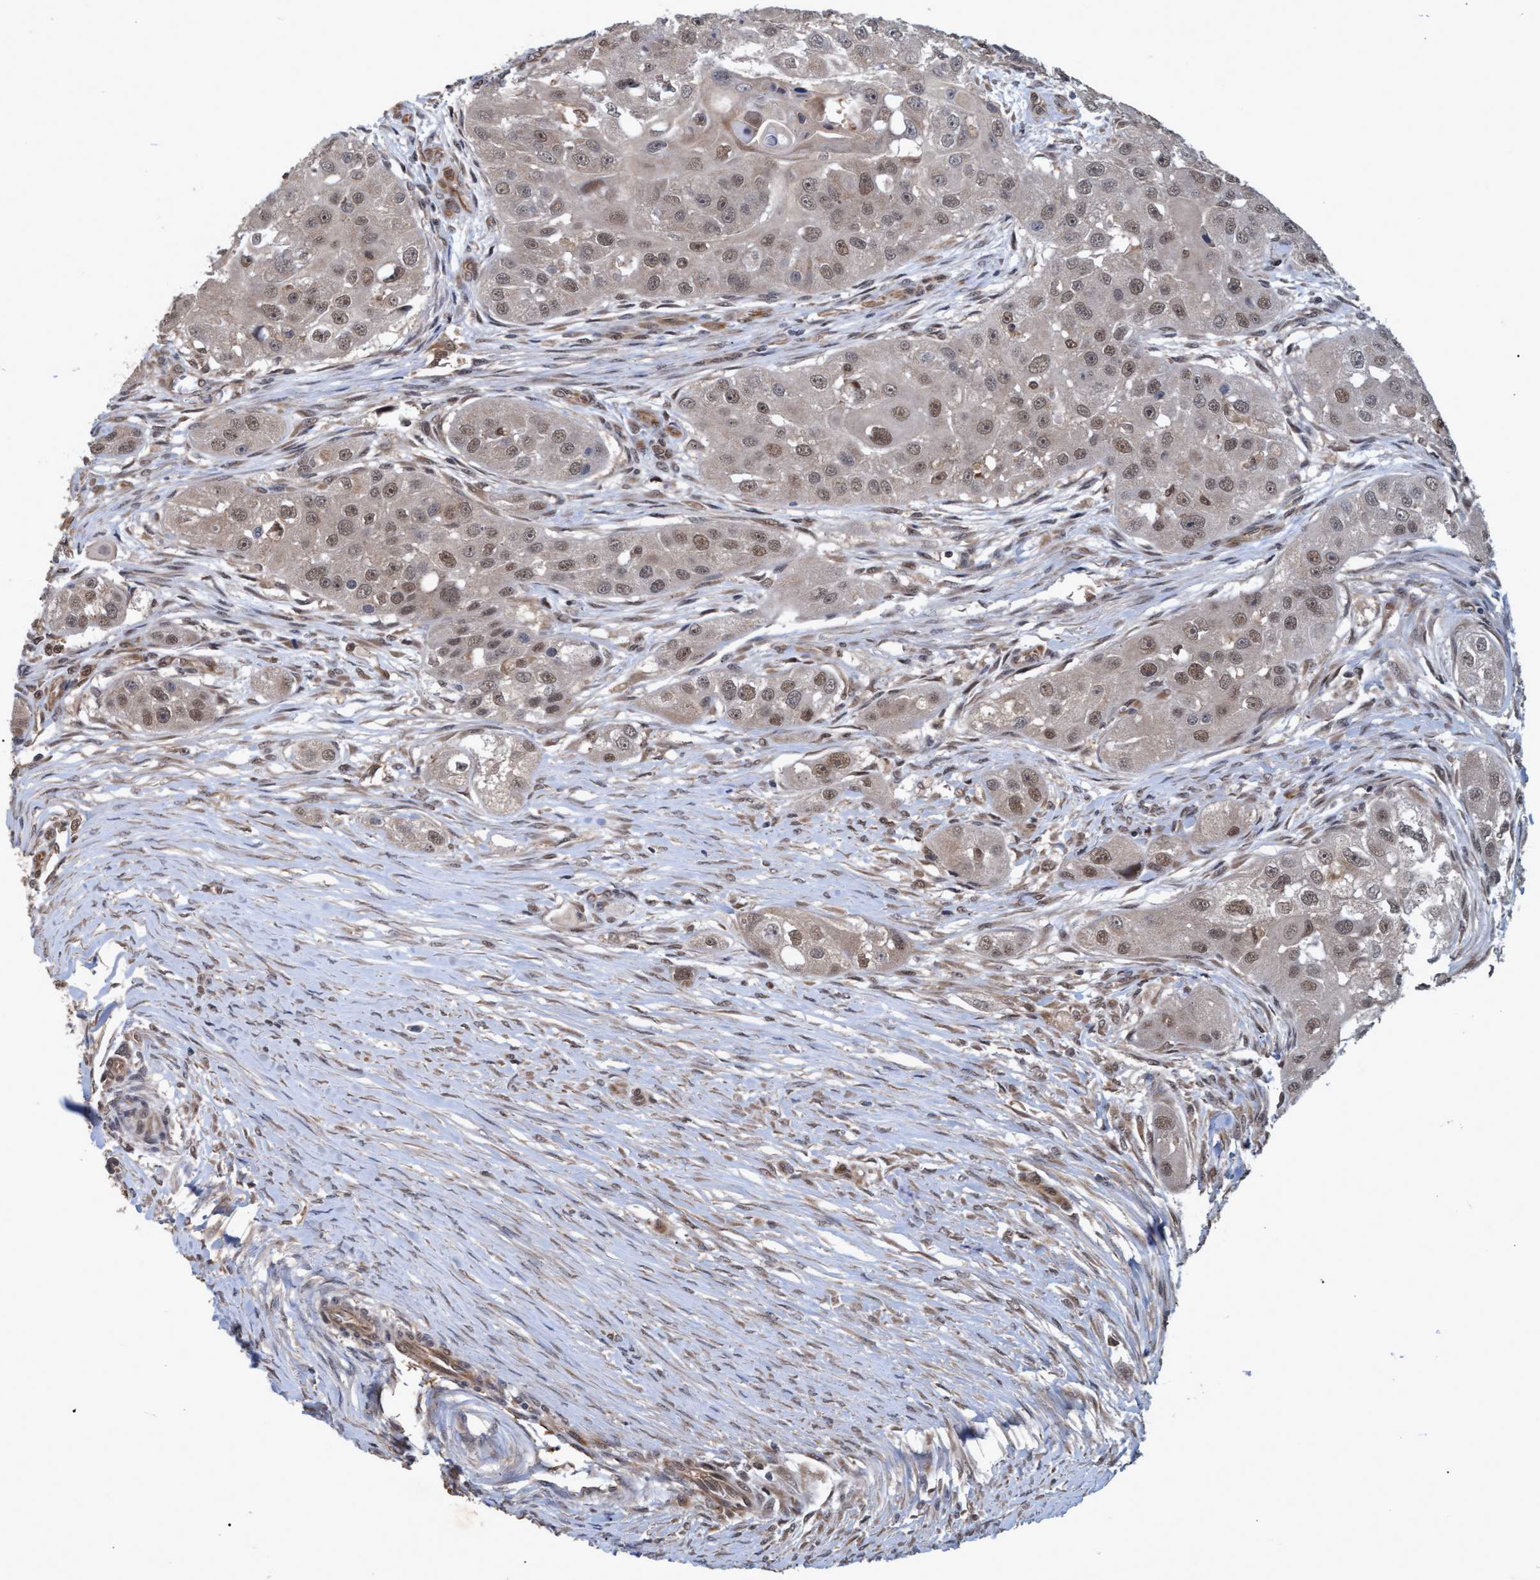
{"staining": {"intensity": "weak", "quantity": ">75%", "location": "cytoplasmic/membranous,nuclear"}, "tissue": "head and neck cancer", "cell_type": "Tumor cells", "image_type": "cancer", "snomed": [{"axis": "morphology", "description": "Normal tissue, NOS"}, {"axis": "morphology", "description": "Squamous cell carcinoma, NOS"}, {"axis": "topography", "description": "Skeletal muscle"}, {"axis": "topography", "description": "Head-Neck"}], "caption": "This is an image of IHC staining of head and neck squamous cell carcinoma, which shows weak positivity in the cytoplasmic/membranous and nuclear of tumor cells.", "gene": "PSMB6", "patient": {"sex": "male", "age": 51}}